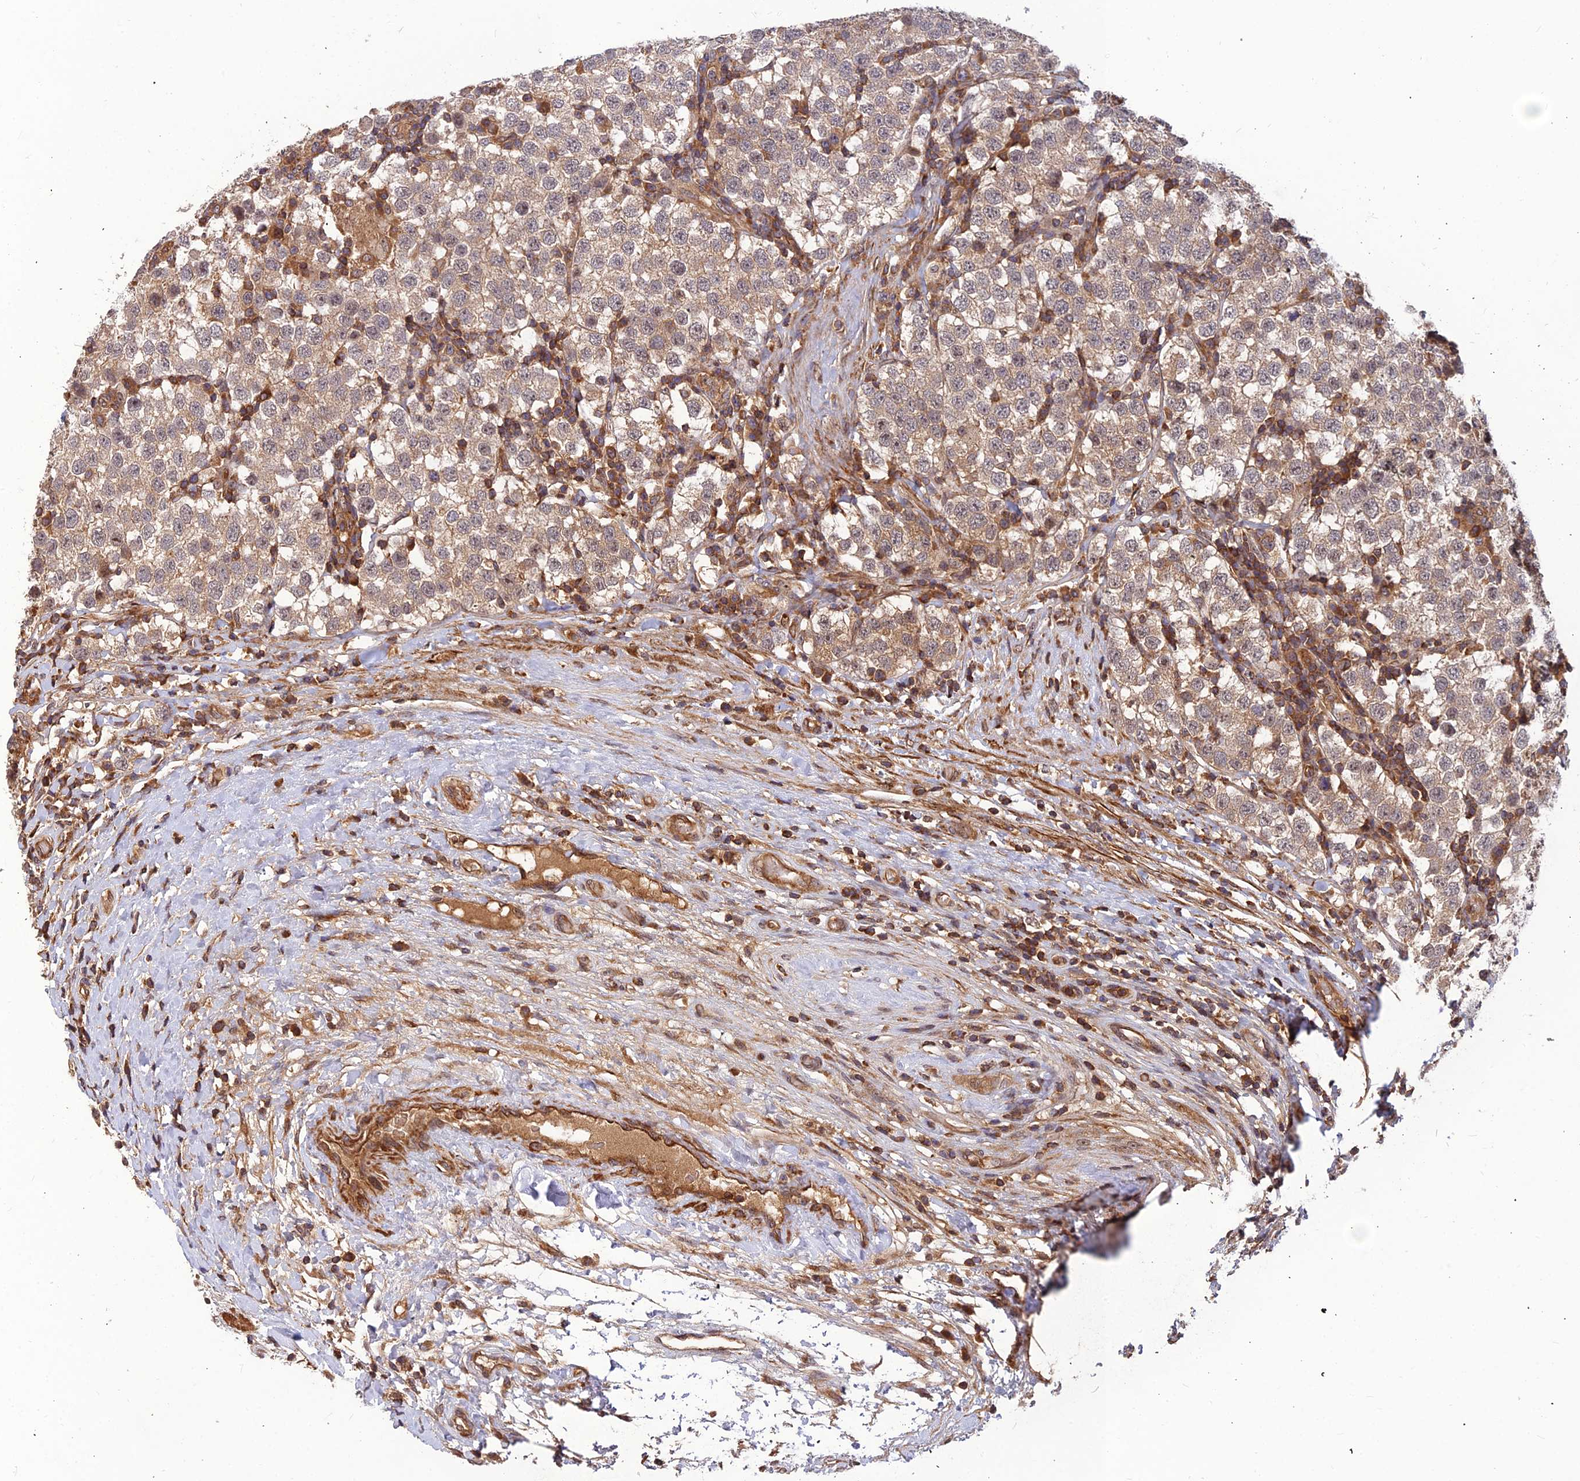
{"staining": {"intensity": "weak", "quantity": "25%-75%", "location": "cytoplasmic/membranous"}, "tissue": "testis cancer", "cell_type": "Tumor cells", "image_type": "cancer", "snomed": [{"axis": "morphology", "description": "Seminoma, NOS"}, {"axis": "topography", "description": "Testis"}], "caption": "Seminoma (testis) stained for a protein shows weak cytoplasmic/membranous positivity in tumor cells.", "gene": "ZNF467", "patient": {"sex": "male", "age": 34}}